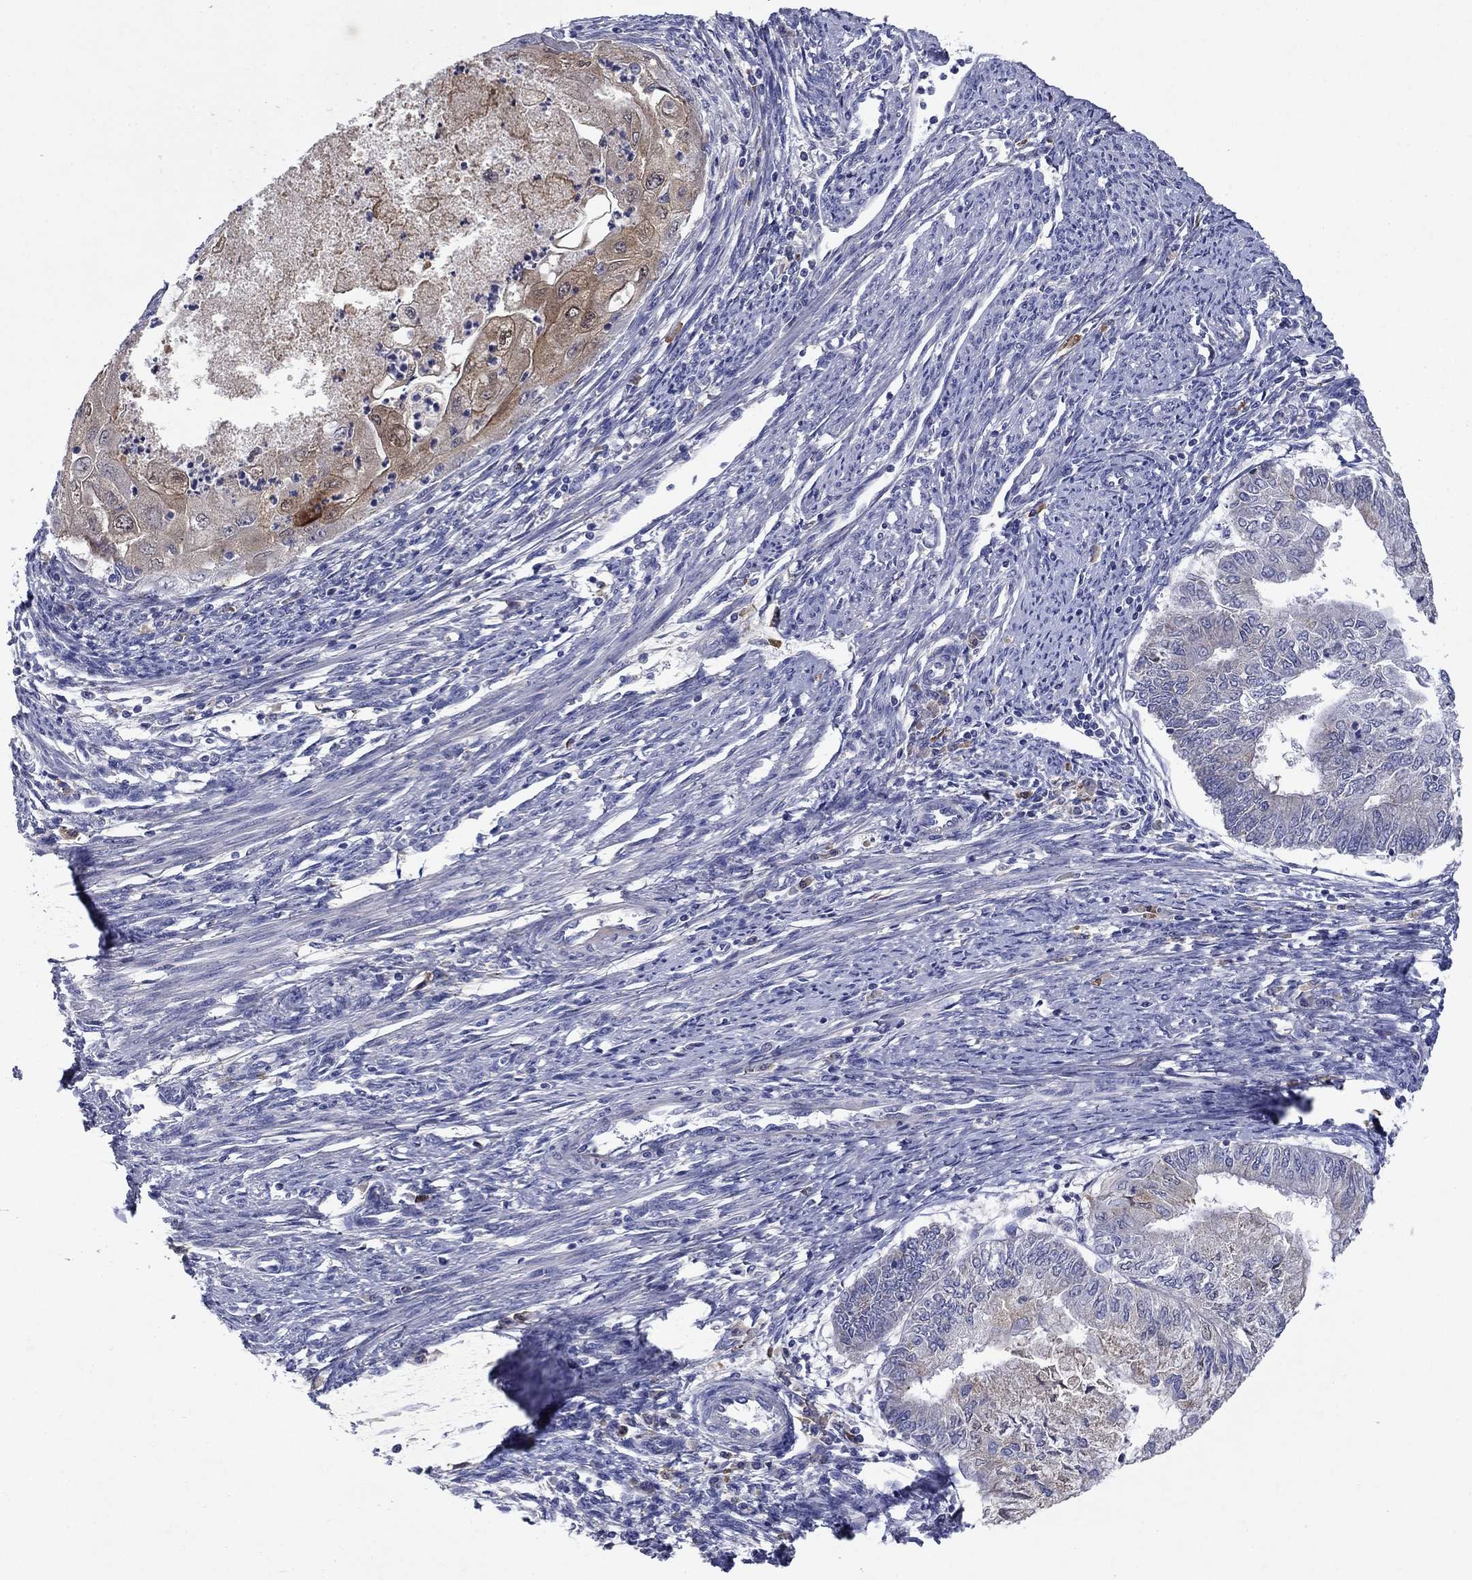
{"staining": {"intensity": "moderate", "quantity": "<25%", "location": "cytoplasmic/membranous"}, "tissue": "endometrial cancer", "cell_type": "Tumor cells", "image_type": "cancer", "snomed": [{"axis": "morphology", "description": "Adenocarcinoma, NOS"}, {"axis": "topography", "description": "Endometrium"}], "caption": "DAB (3,3'-diaminobenzidine) immunohistochemical staining of adenocarcinoma (endometrial) demonstrates moderate cytoplasmic/membranous protein staining in about <25% of tumor cells.", "gene": "SULT2B1", "patient": {"sex": "female", "age": 59}}